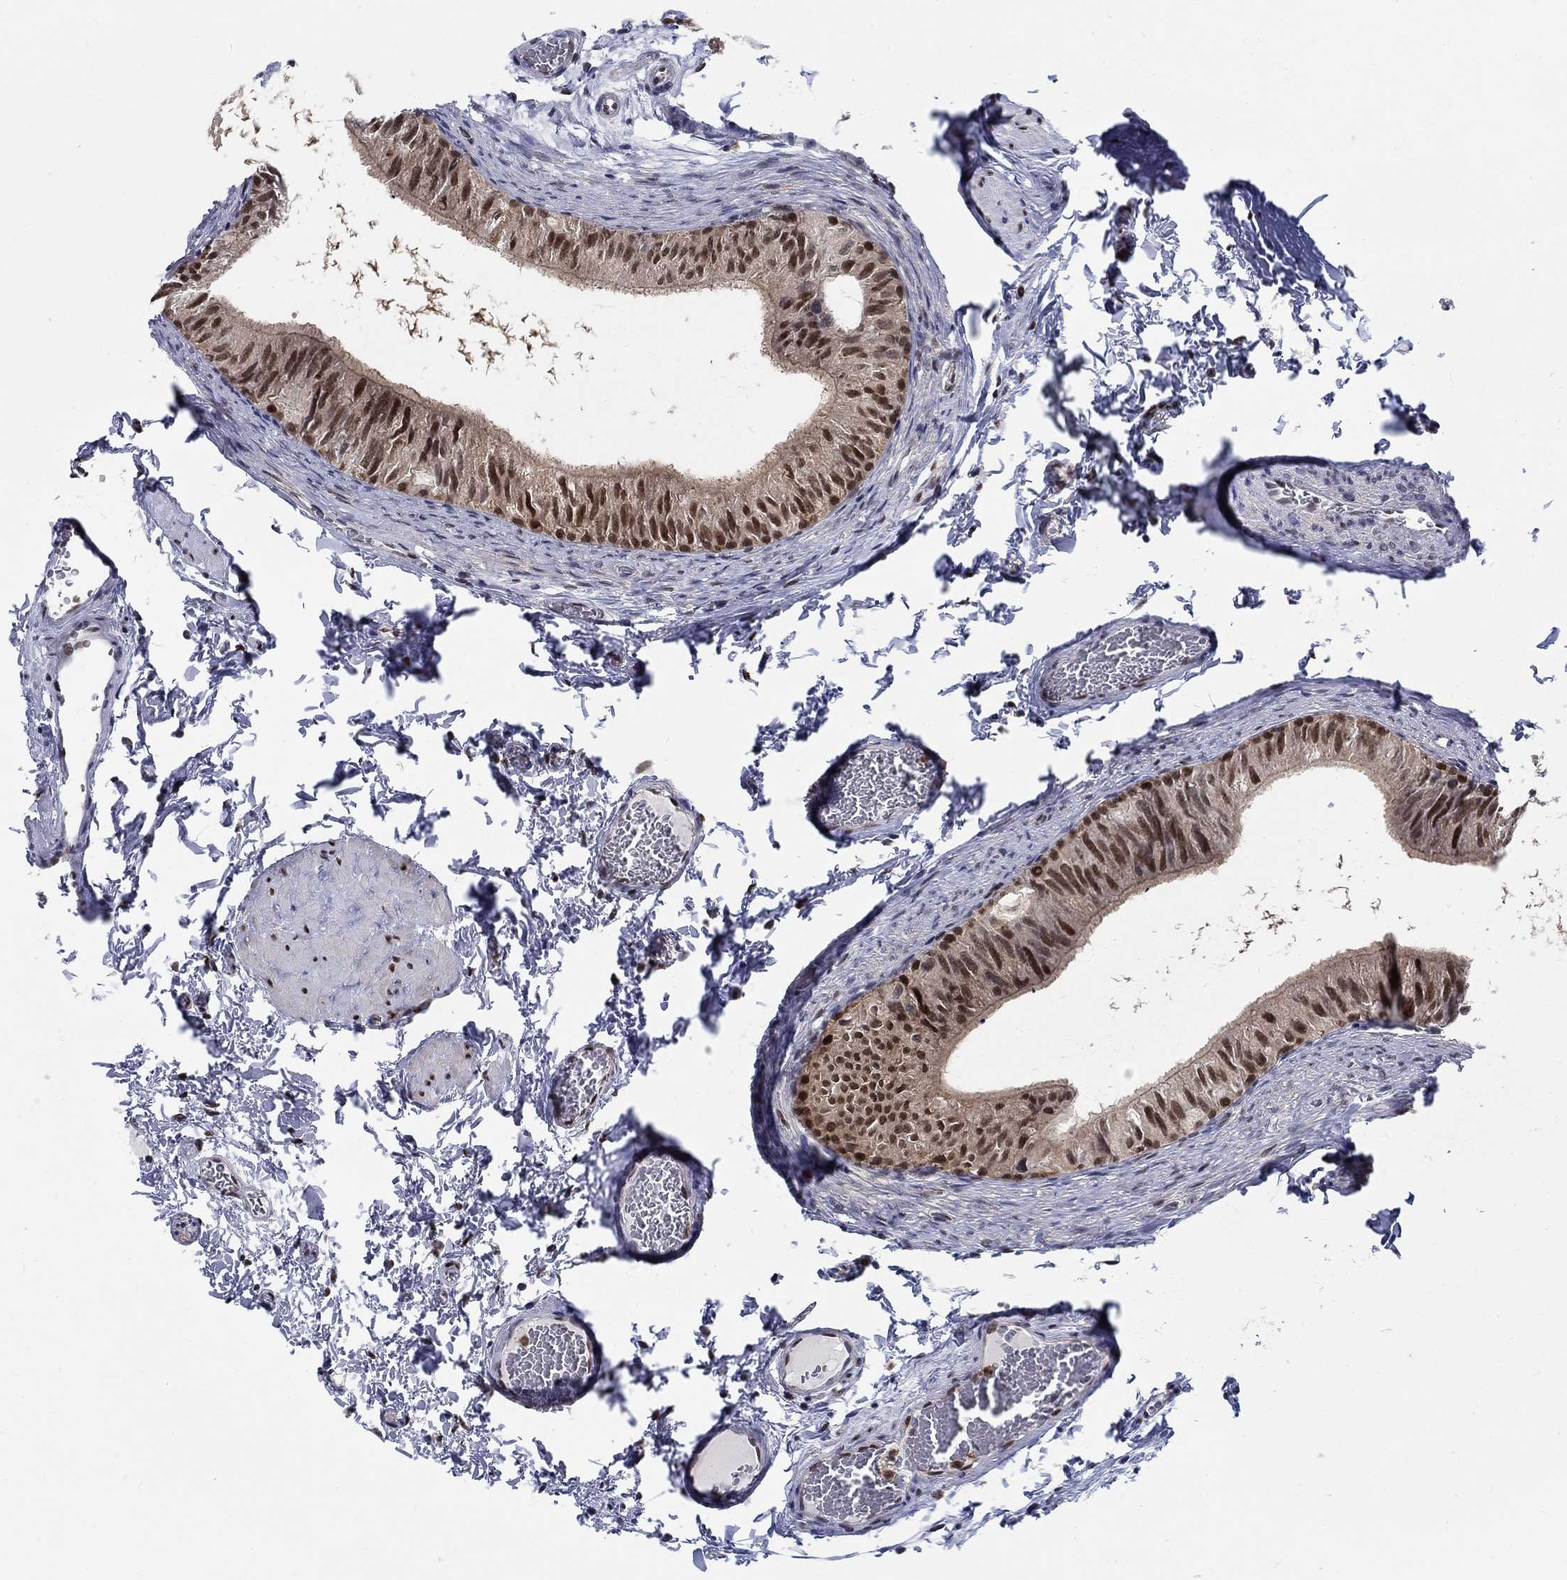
{"staining": {"intensity": "strong", "quantity": "25%-75%", "location": "nuclear"}, "tissue": "epididymis", "cell_type": "Glandular cells", "image_type": "normal", "snomed": [{"axis": "morphology", "description": "Normal tissue, NOS"}, {"axis": "topography", "description": "Epididymis"}, {"axis": "topography", "description": "Vas deferens"}], "caption": "This image exhibits benign epididymis stained with IHC to label a protein in brown. The nuclear of glandular cells show strong positivity for the protein. Nuclei are counter-stained blue.", "gene": "ZNF594", "patient": {"sex": "male", "age": 23}}